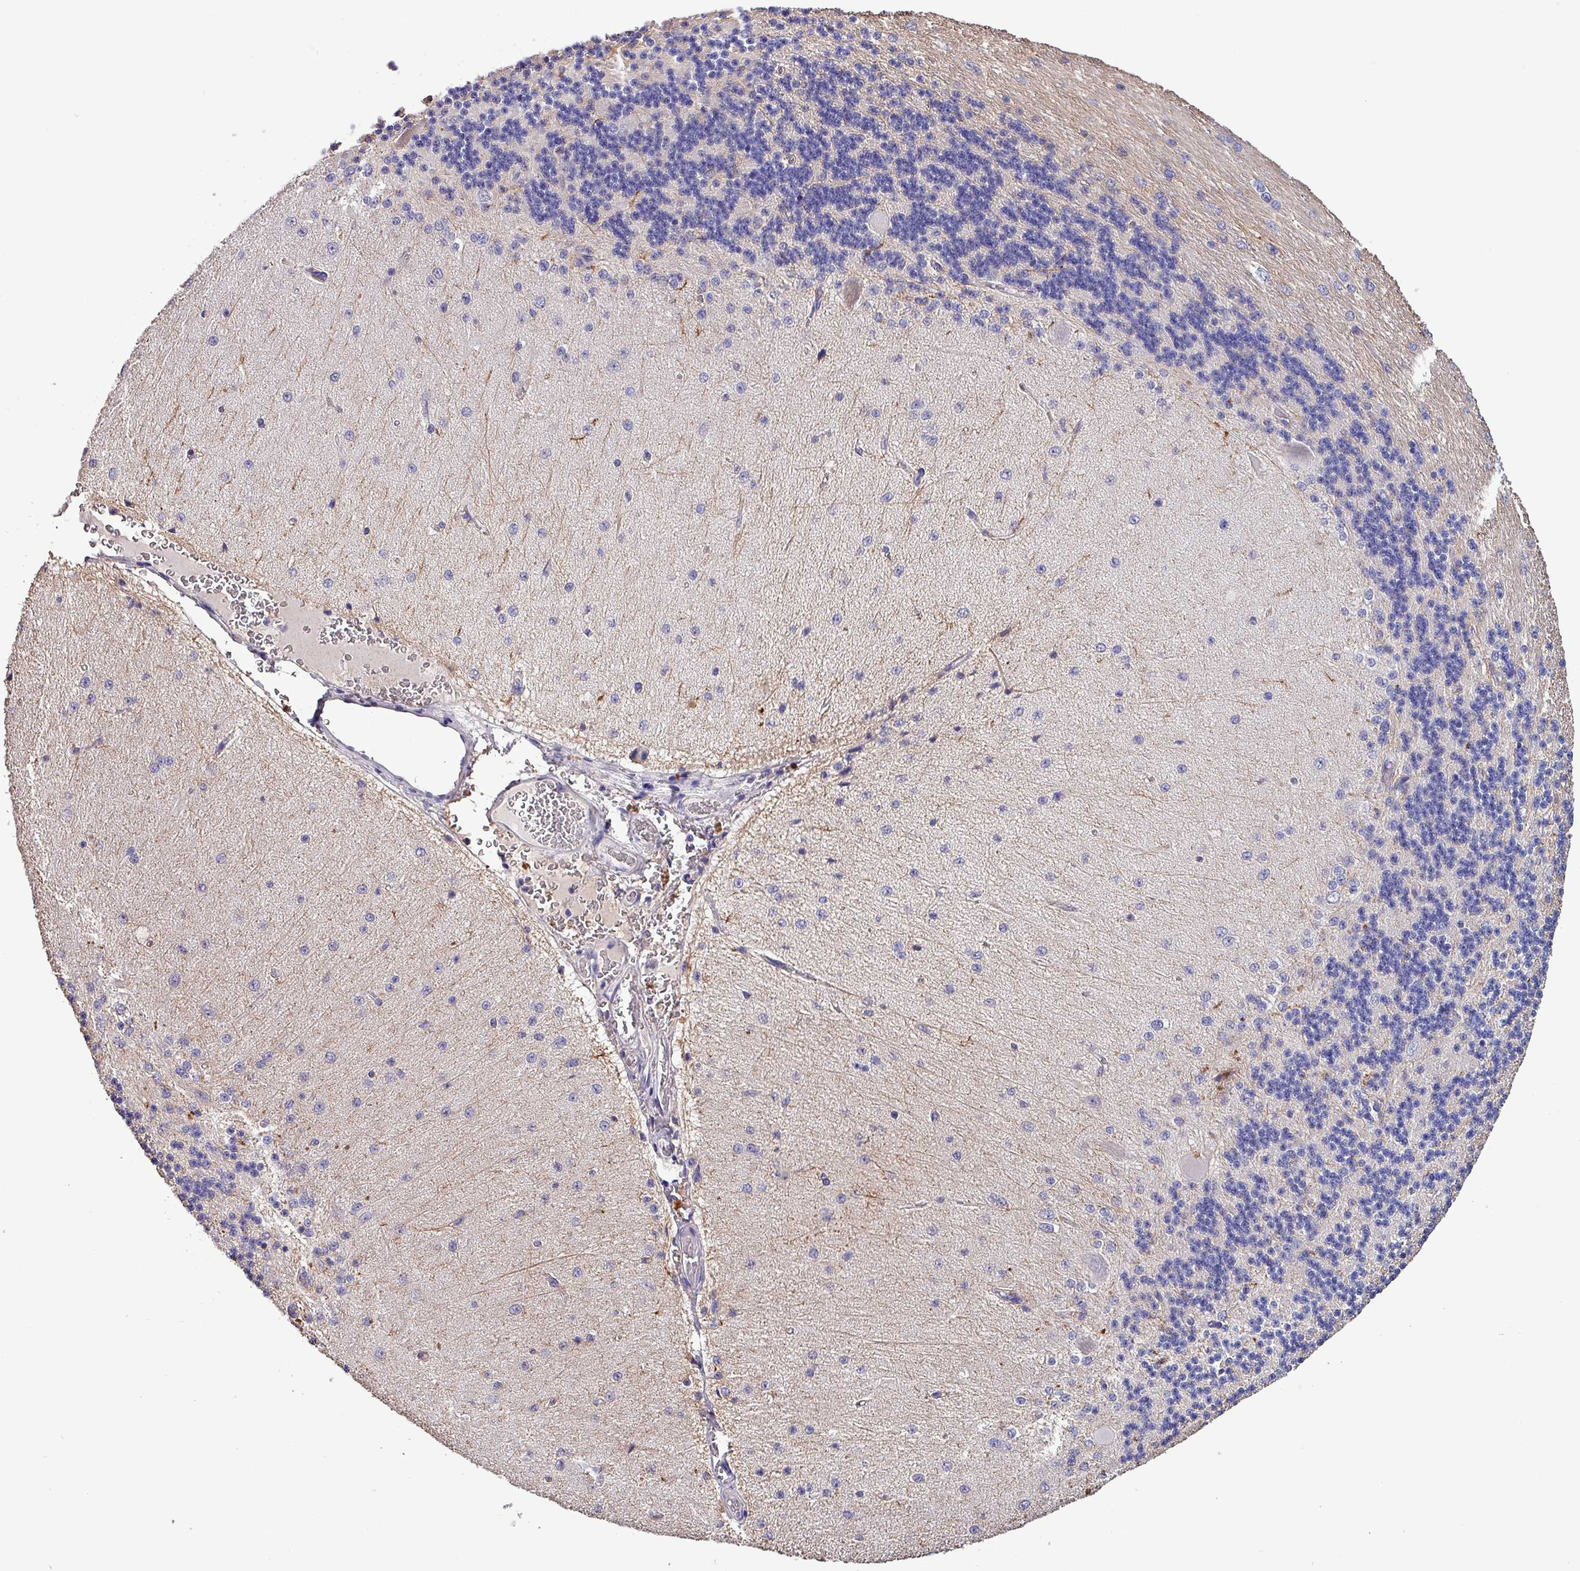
{"staining": {"intensity": "negative", "quantity": "none", "location": "none"}, "tissue": "cerebellum", "cell_type": "Cells in granular layer", "image_type": "normal", "snomed": [{"axis": "morphology", "description": "Normal tissue, NOS"}, {"axis": "topography", "description": "Cerebellum"}], "caption": "Immunohistochemistry (IHC) image of benign cerebellum: cerebellum stained with DAB (3,3'-diaminobenzidine) displays no significant protein staining in cells in granular layer.", "gene": "HTRA4", "patient": {"sex": "female", "age": 29}}